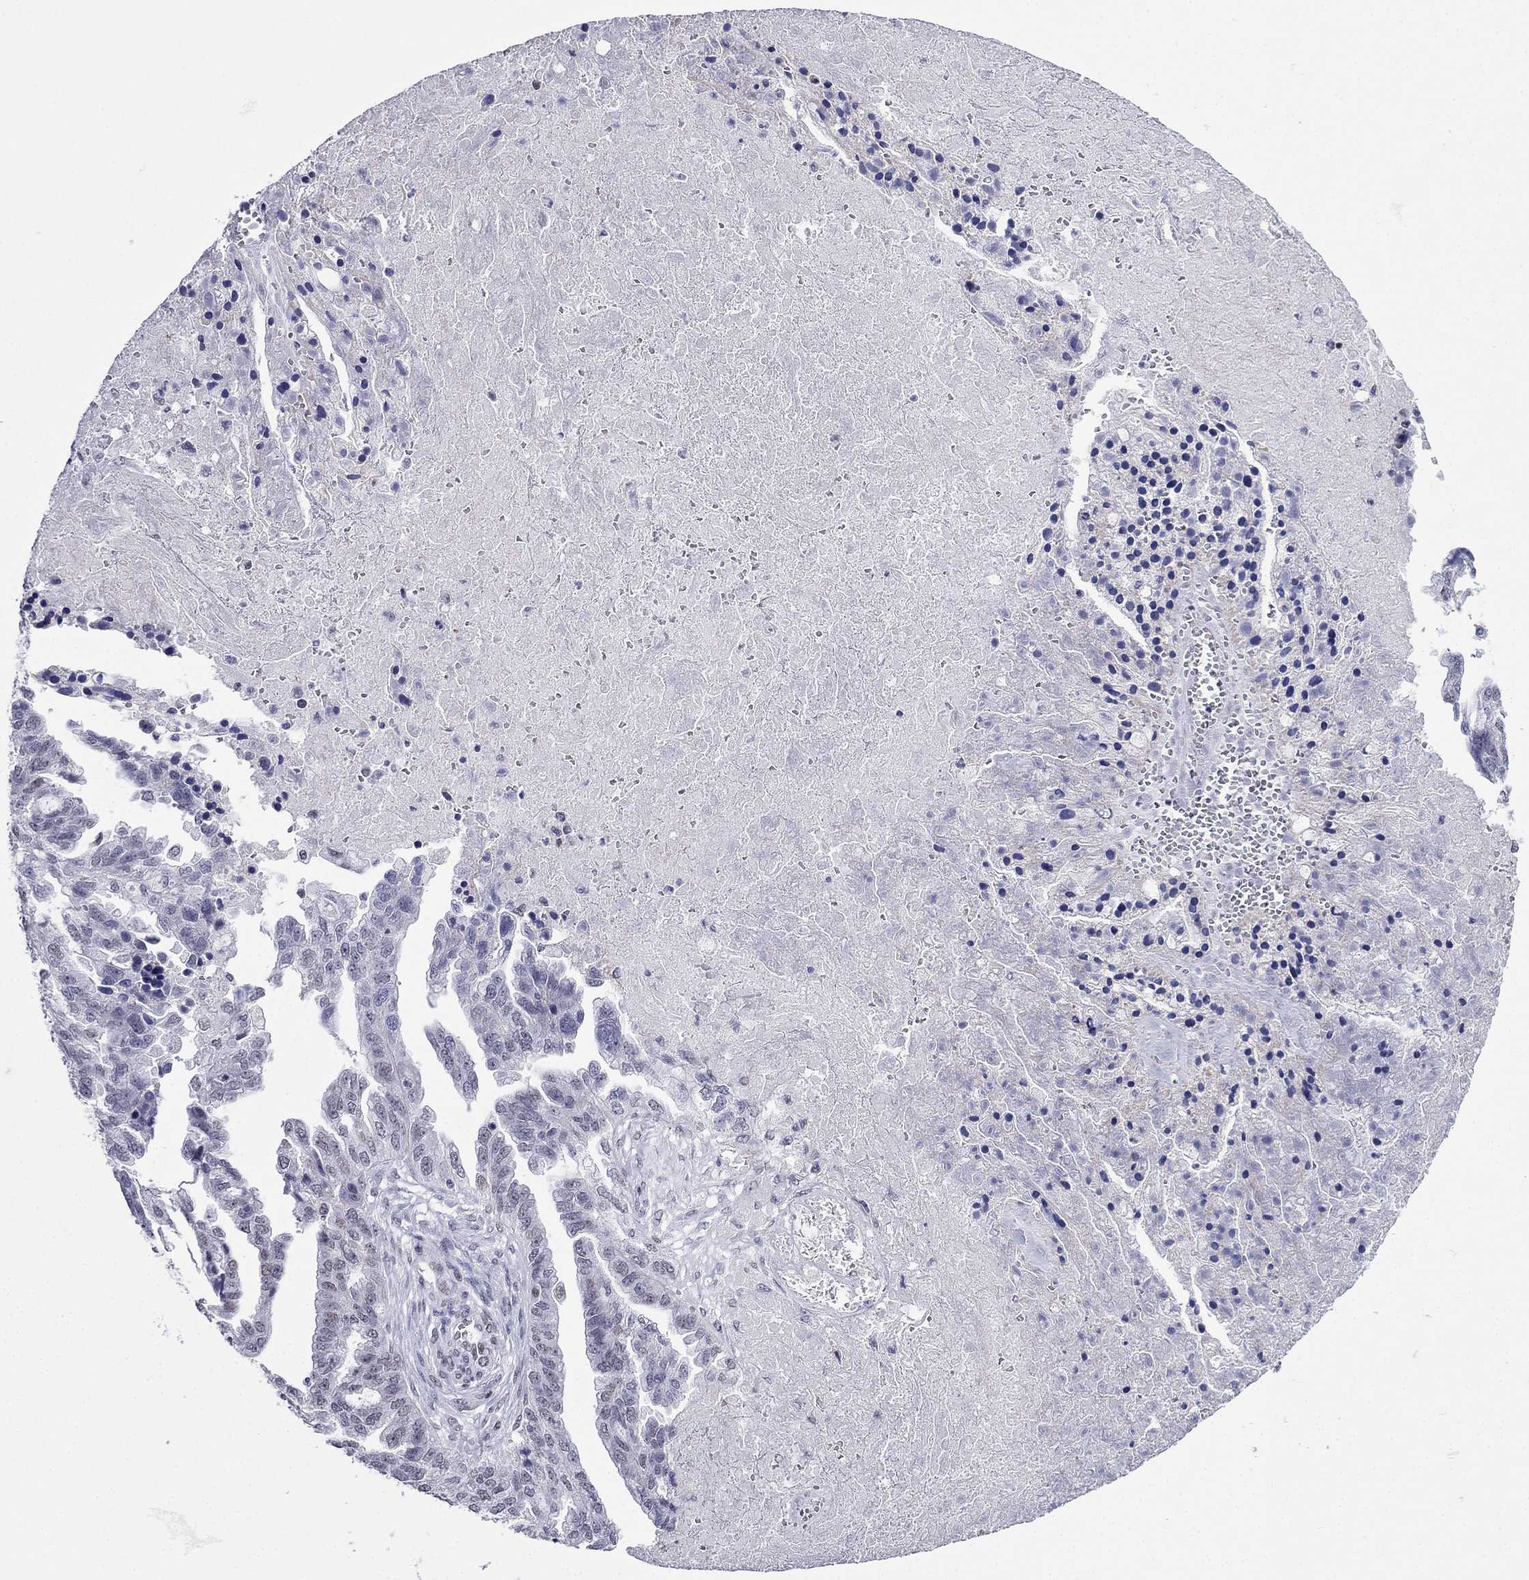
{"staining": {"intensity": "negative", "quantity": "none", "location": "none"}, "tissue": "ovarian cancer", "cell_type": "Tumor cells", "image_type": "cancer", "snomed": [{"axis": "morphology", "description": "Cystadenocarcinoma, serous, NOS"}, {"axis": "topography", "description": "Ovary"}], "caption": "Photomicrograph shows no protein staining in tumor cells of ovarian cancer (serous cystadenocarcinoma) tissue.", "gene": "PPM1G", "patient": {"sex": "female", "age": 51}}